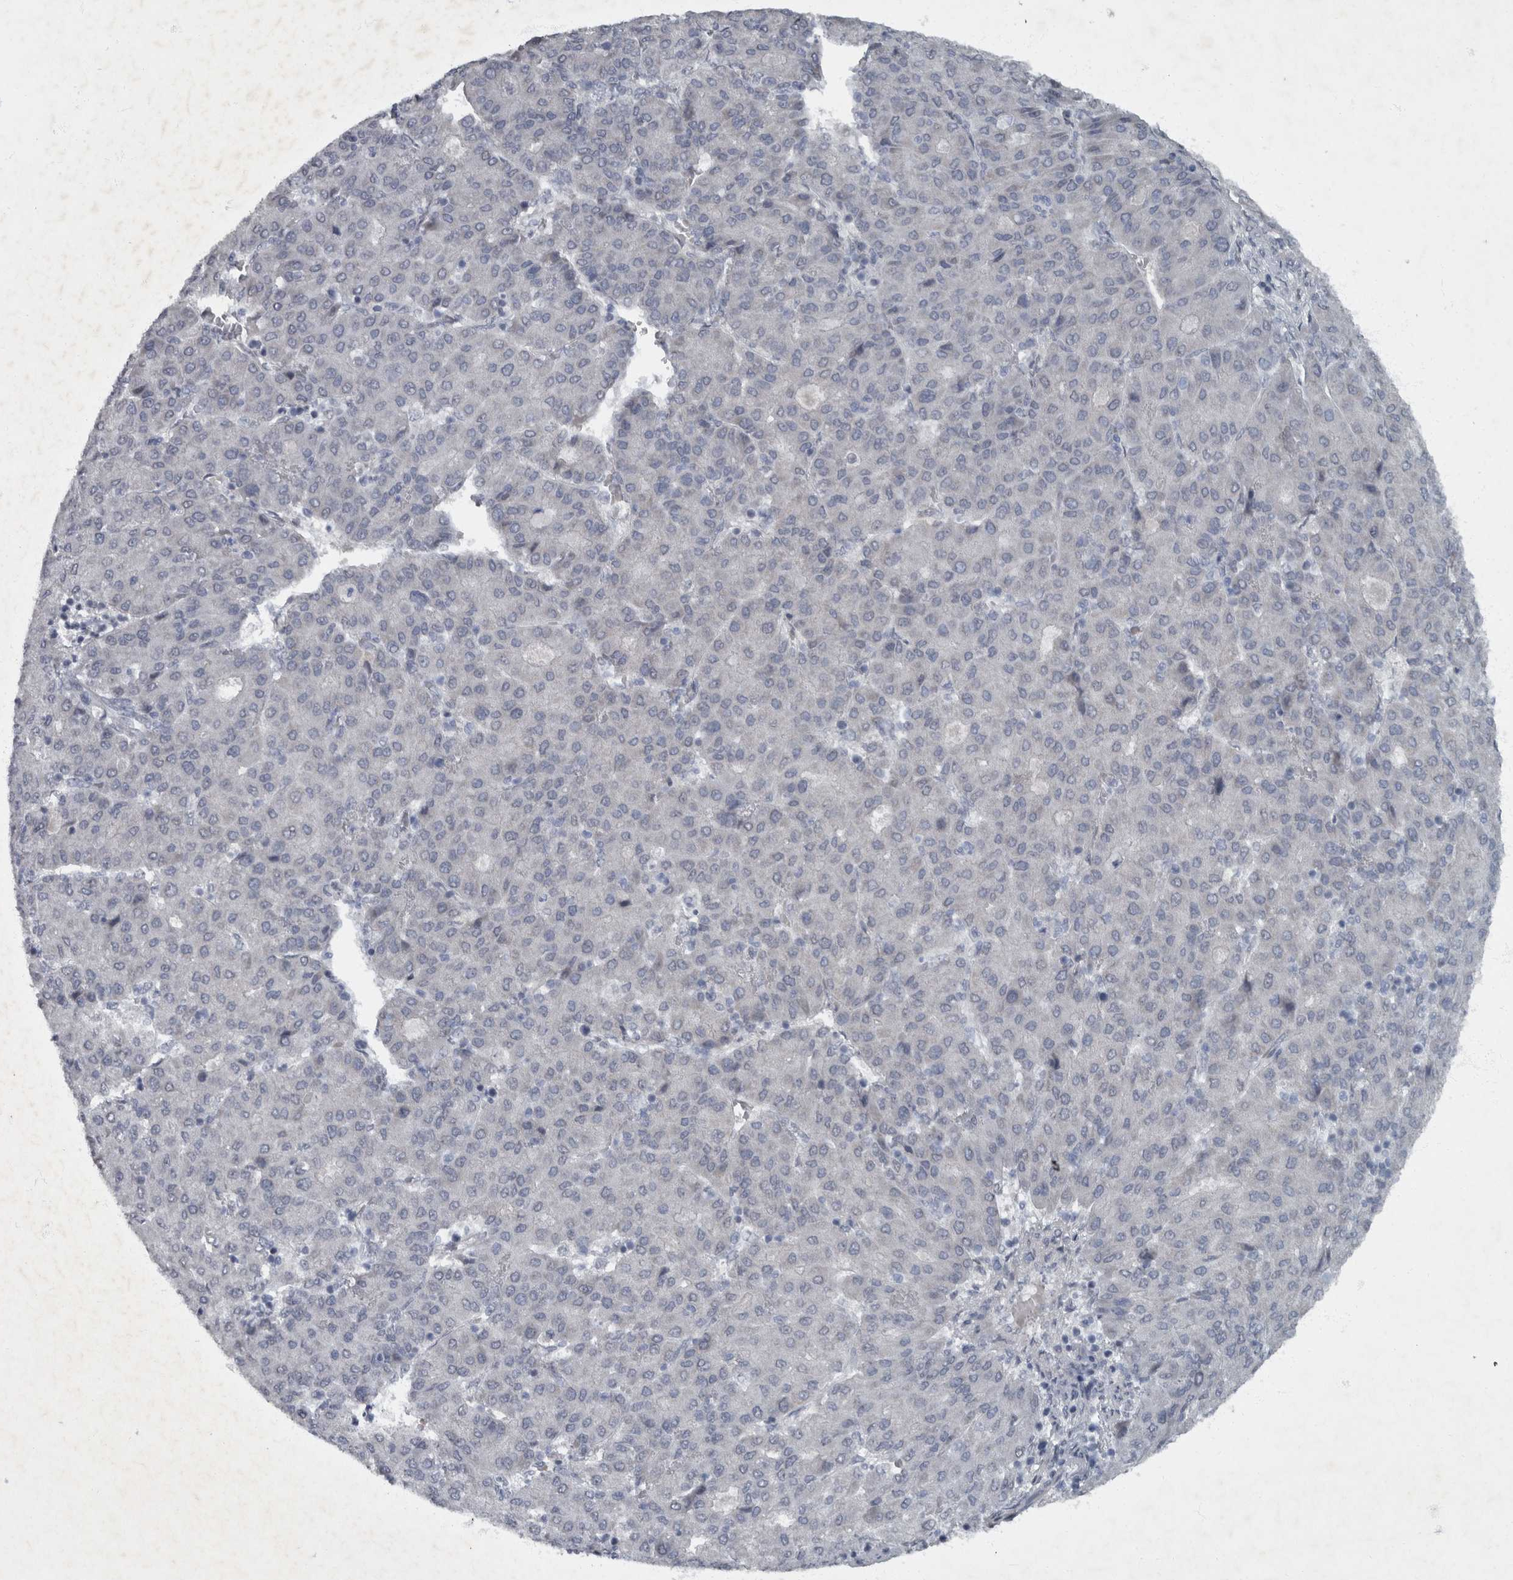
{"staining": {"intensity": "negative", "quantity": "none", "location": "none"}, "tissue": "liver cancer", "cell_type": "Tumor cells", "image_type": "cancer", "snomed": [{"axis": "morphology", "description": "Carcinoma, Hepatocellular, NOS"}, {"axis": "topography", "description": "Liver"}], "caption": "An image of hepatocellular carcinoma (liver) stained for a protein shows no brown staining in tumor cells.", "gene": "WDR33", "patient": {"sex": "male", "age": 65}}